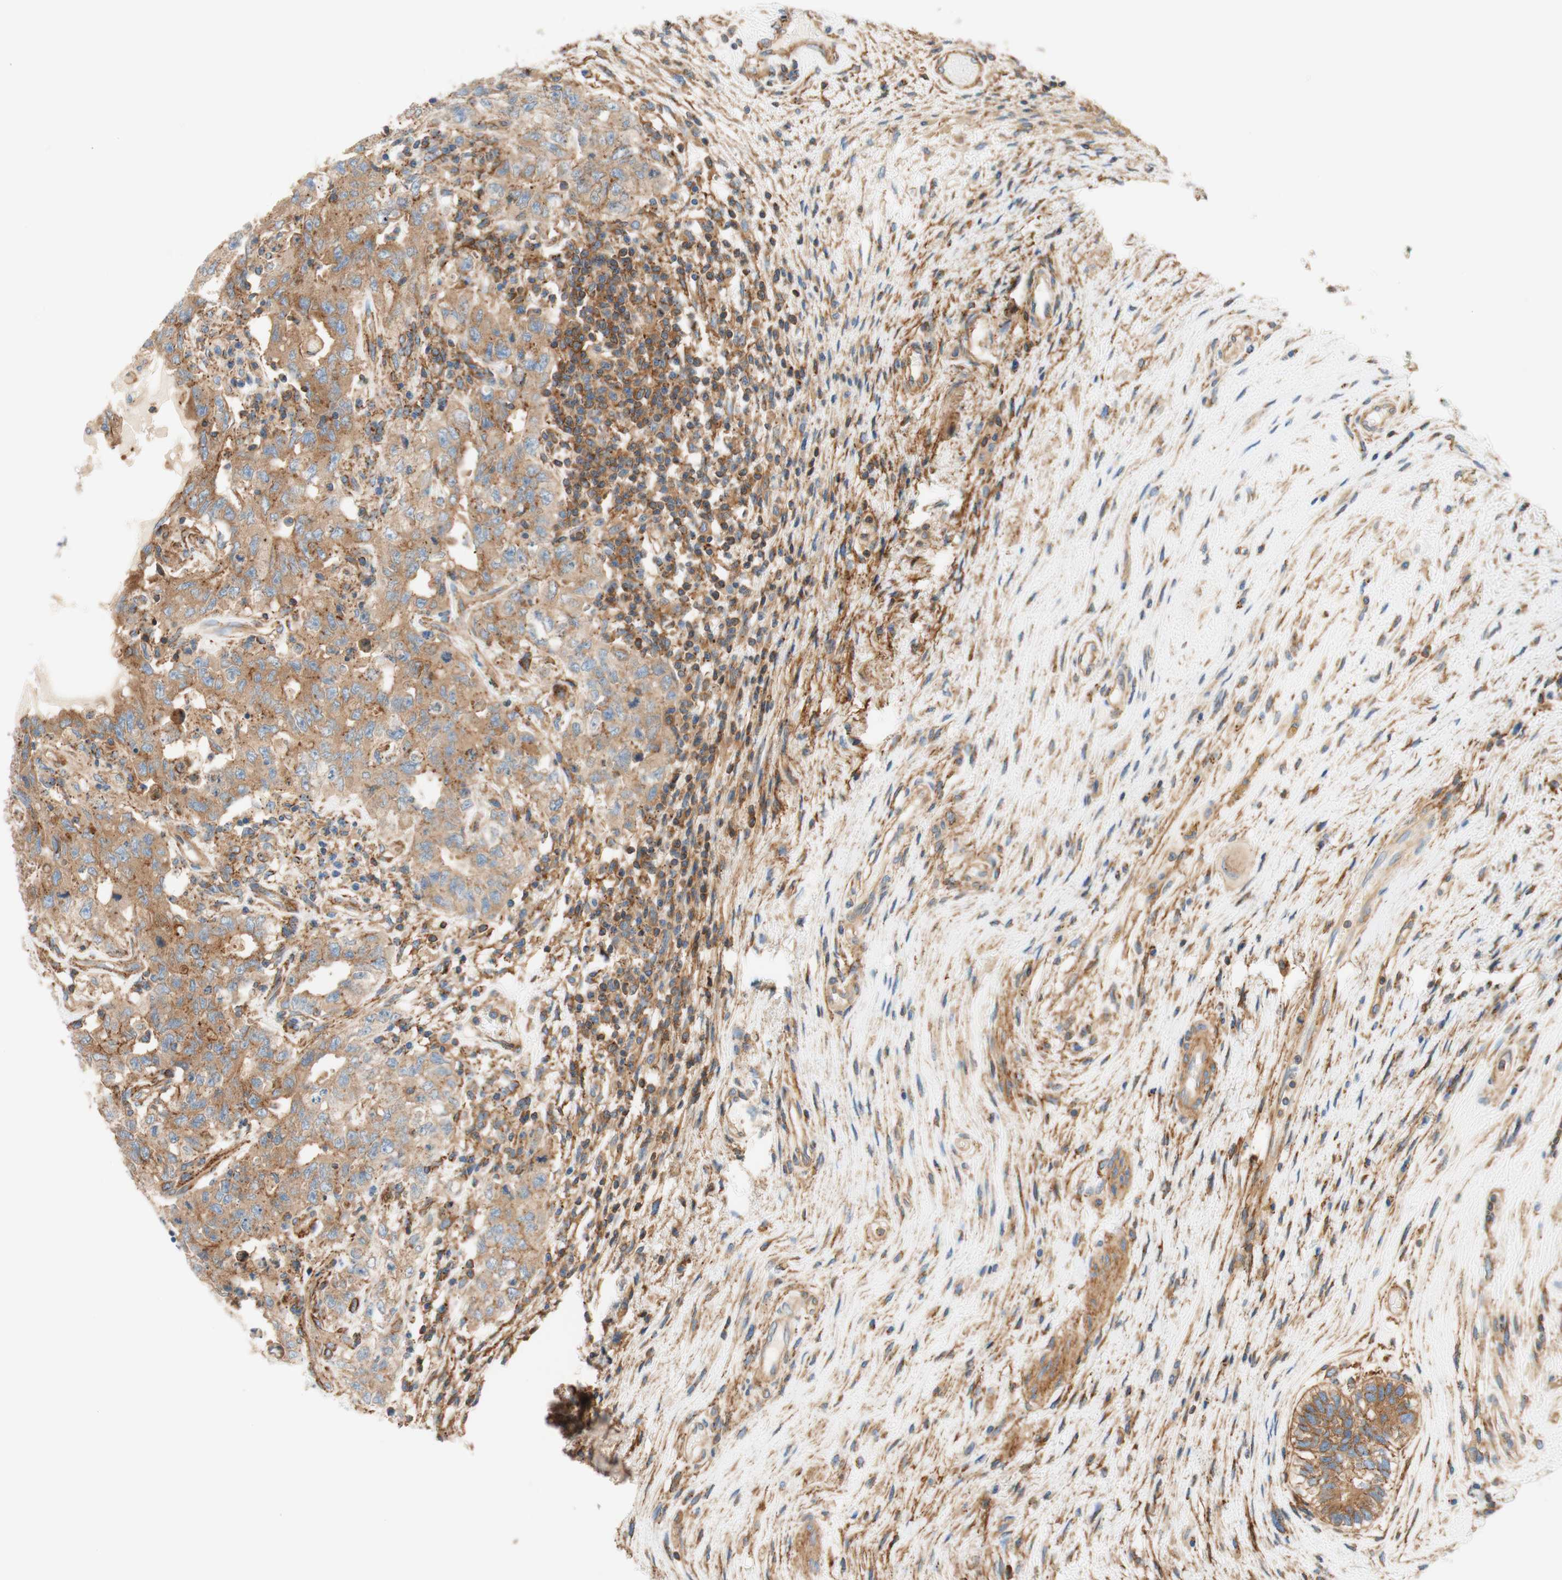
{"staining": {"intensity": "moderate", "quantity": ">75%", "location": "cytoplasmic/membranous"}, "tissue": "testis cancer", "cell_type": "Tumor cells", "image_type": "cancer", "snomed": [{"axis": "morphology", "description": "Carcinoma, Embryonal, NOS"}, {"axis": "topography", "description": "Testis"}], "caption": "High-magnification brightfield microscopy of embryonal carcinoma (testis) stained with DAB (3,3'-diaminobenzidine) (brown) and counterstained with hematoxylin (blue). tumor cells exhibit moderate cytoplasmic/membranous expression is identified in approximately>75% of cells. Using DAB (3,3'-diaminobenzidine) (brown) and hematoxylin (blue) stains, captured at high magnification using brightfield microscopy.", "gene": "VPS26A", "patient": {"sex": "male", "age": 26}}